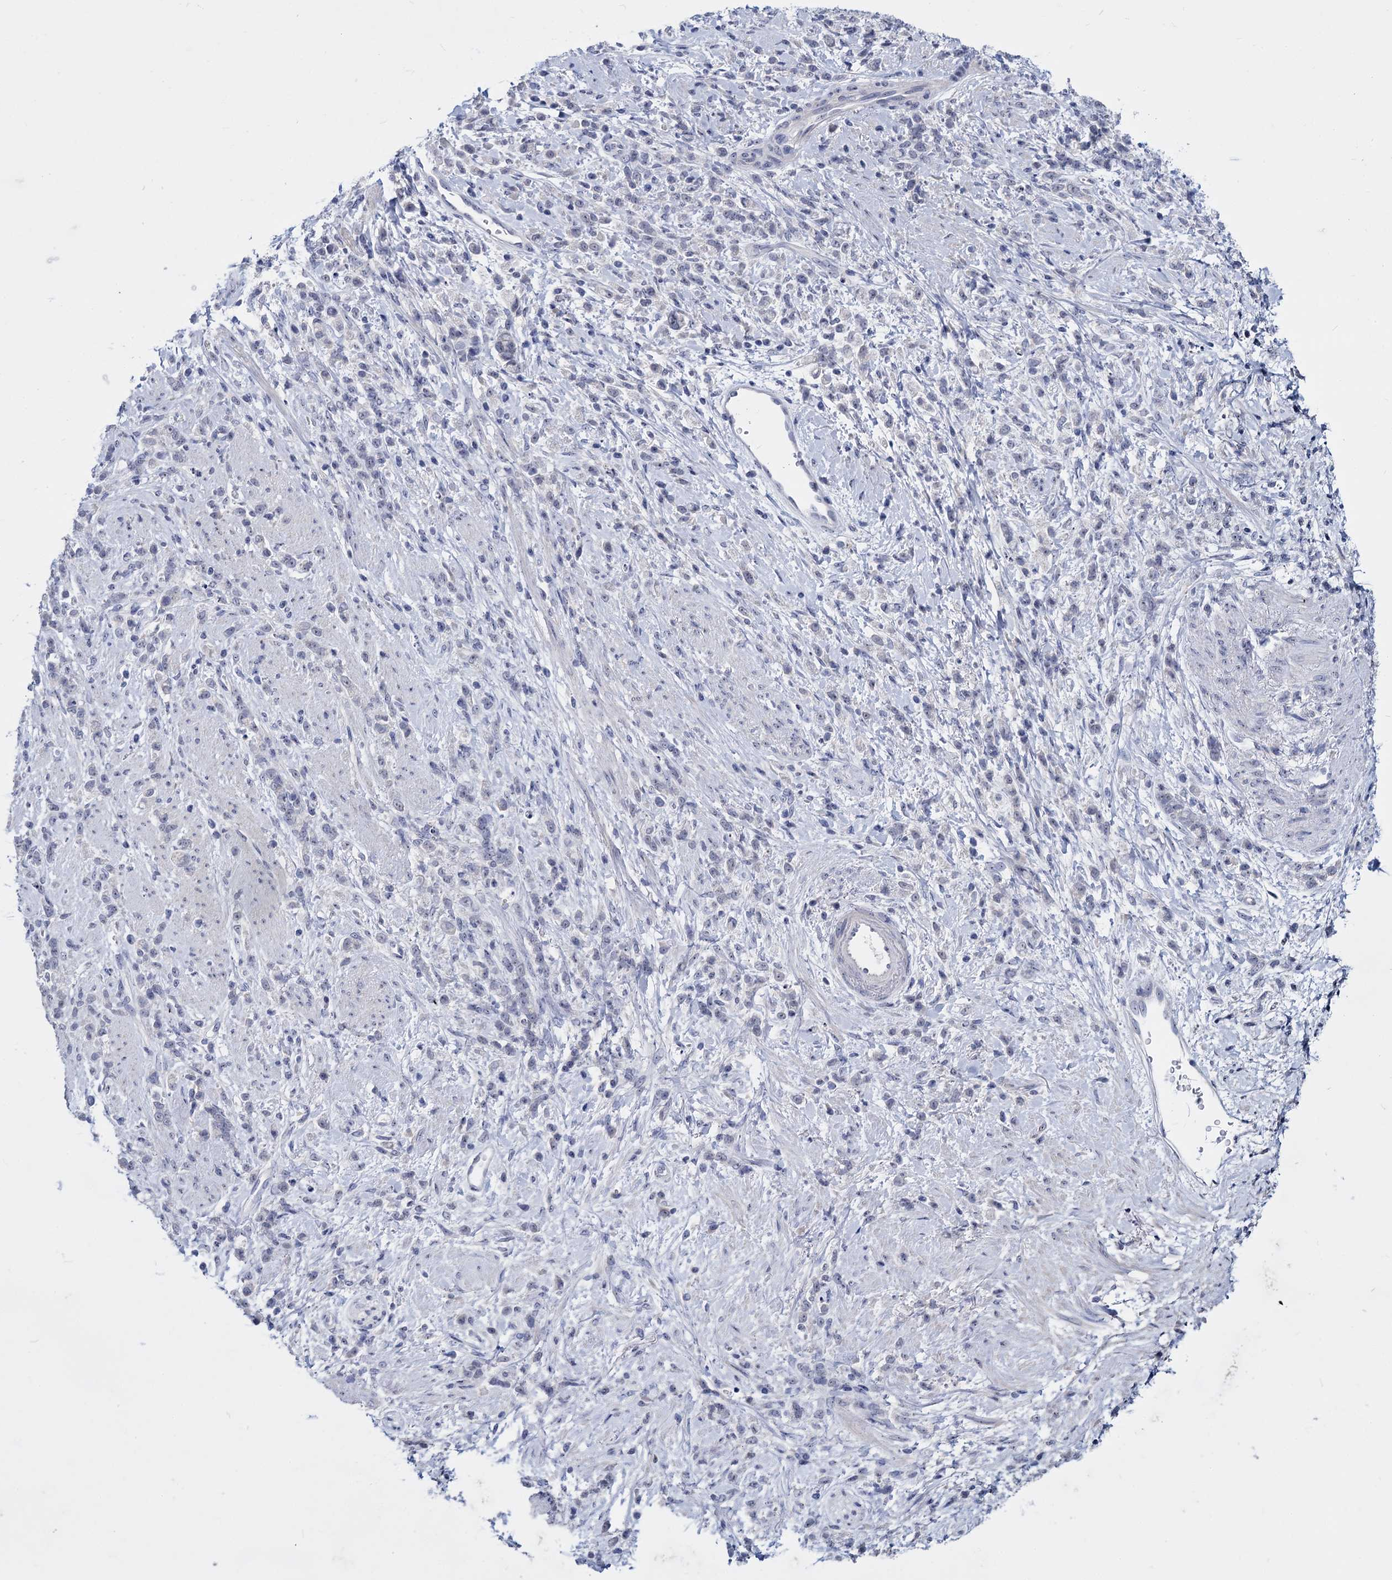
{"staining": {"intensity": "negative", "quantity": "none", "location": "none"}, "tissue": "stomach cancer", "cell_type": "Tumor cells", "image_type": "cancer", "snomed": [{"axis": "morphology", "description": "Adenocarcinoma, NOS"}, {"axis": "topography", "description": "Stomach"}], "caption": "DAB (3,3'-diaminobenzidine) immunohistochemical staining of human stomach adenocarcinoma displays no significant staining in tumor cells.", "gene": "SFN", "patient": {"sex": "female", "age": 60}}